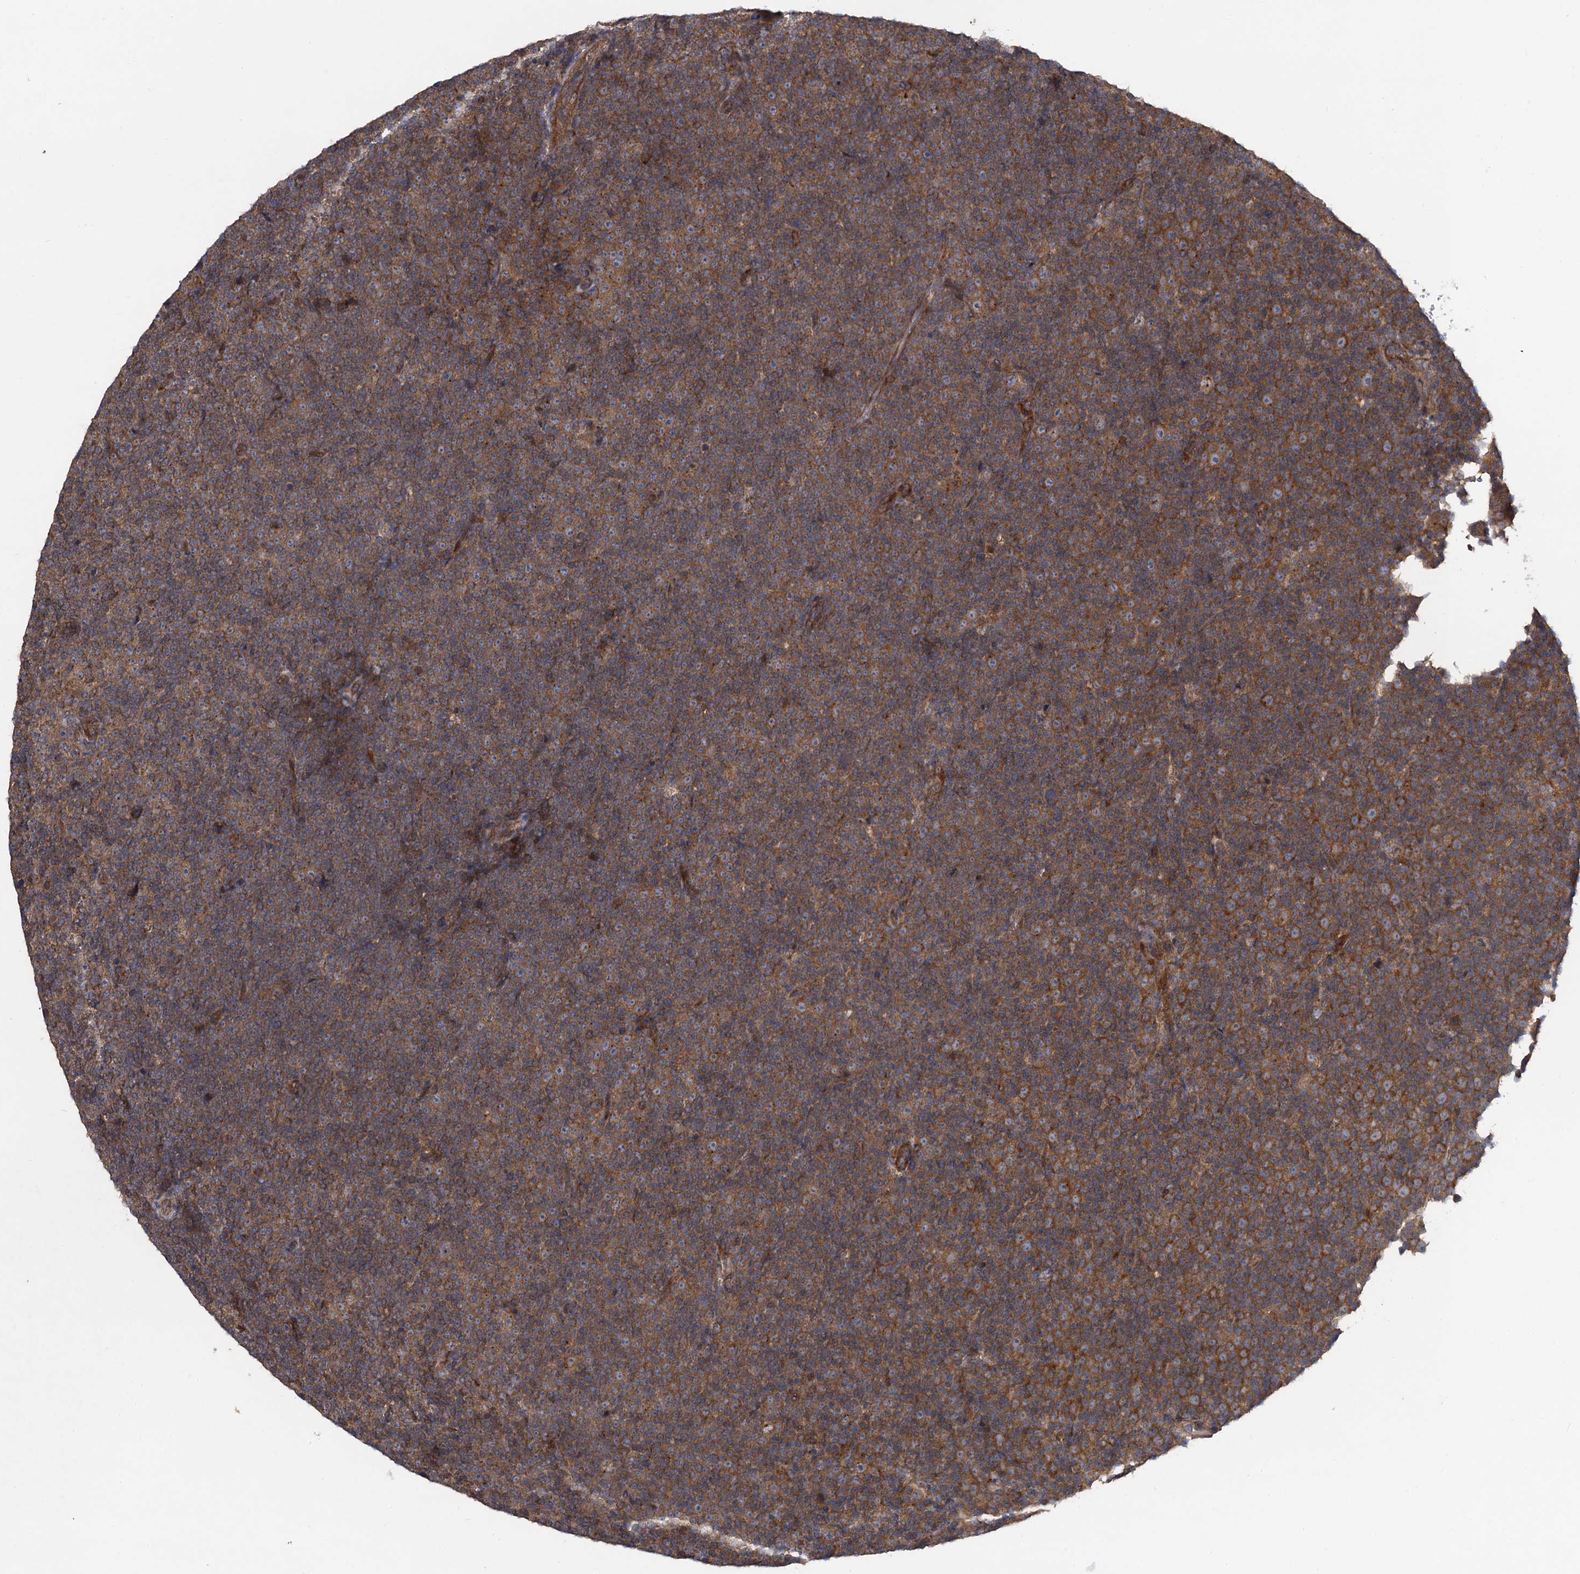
{"staining": {"intensity": "moderate", "quantity": ">75%", "location": "cytoplasmic/membranous"}, "tissue": "lymphoma", "cell_type": "Tumor cells", "image_type": "cancer", "snomed": [{"axis": "morphology", "description": "Malignant lymphoma, non-Hodgkin's type, Low grade"}, {"axis": "topography", "description": "Lymph node"}], "caption": "Malignant lymphoma, non-Hodgkin's type (low-grade) stained with IHC exhibits moderate cytoplasmic/membranous positivity in about >75% of tumor cells. (DAB = brown stain, brightfield microscopy at high magnification).", "gene": "HAUS1", "patient": {"sex": "female", "age": 67}}